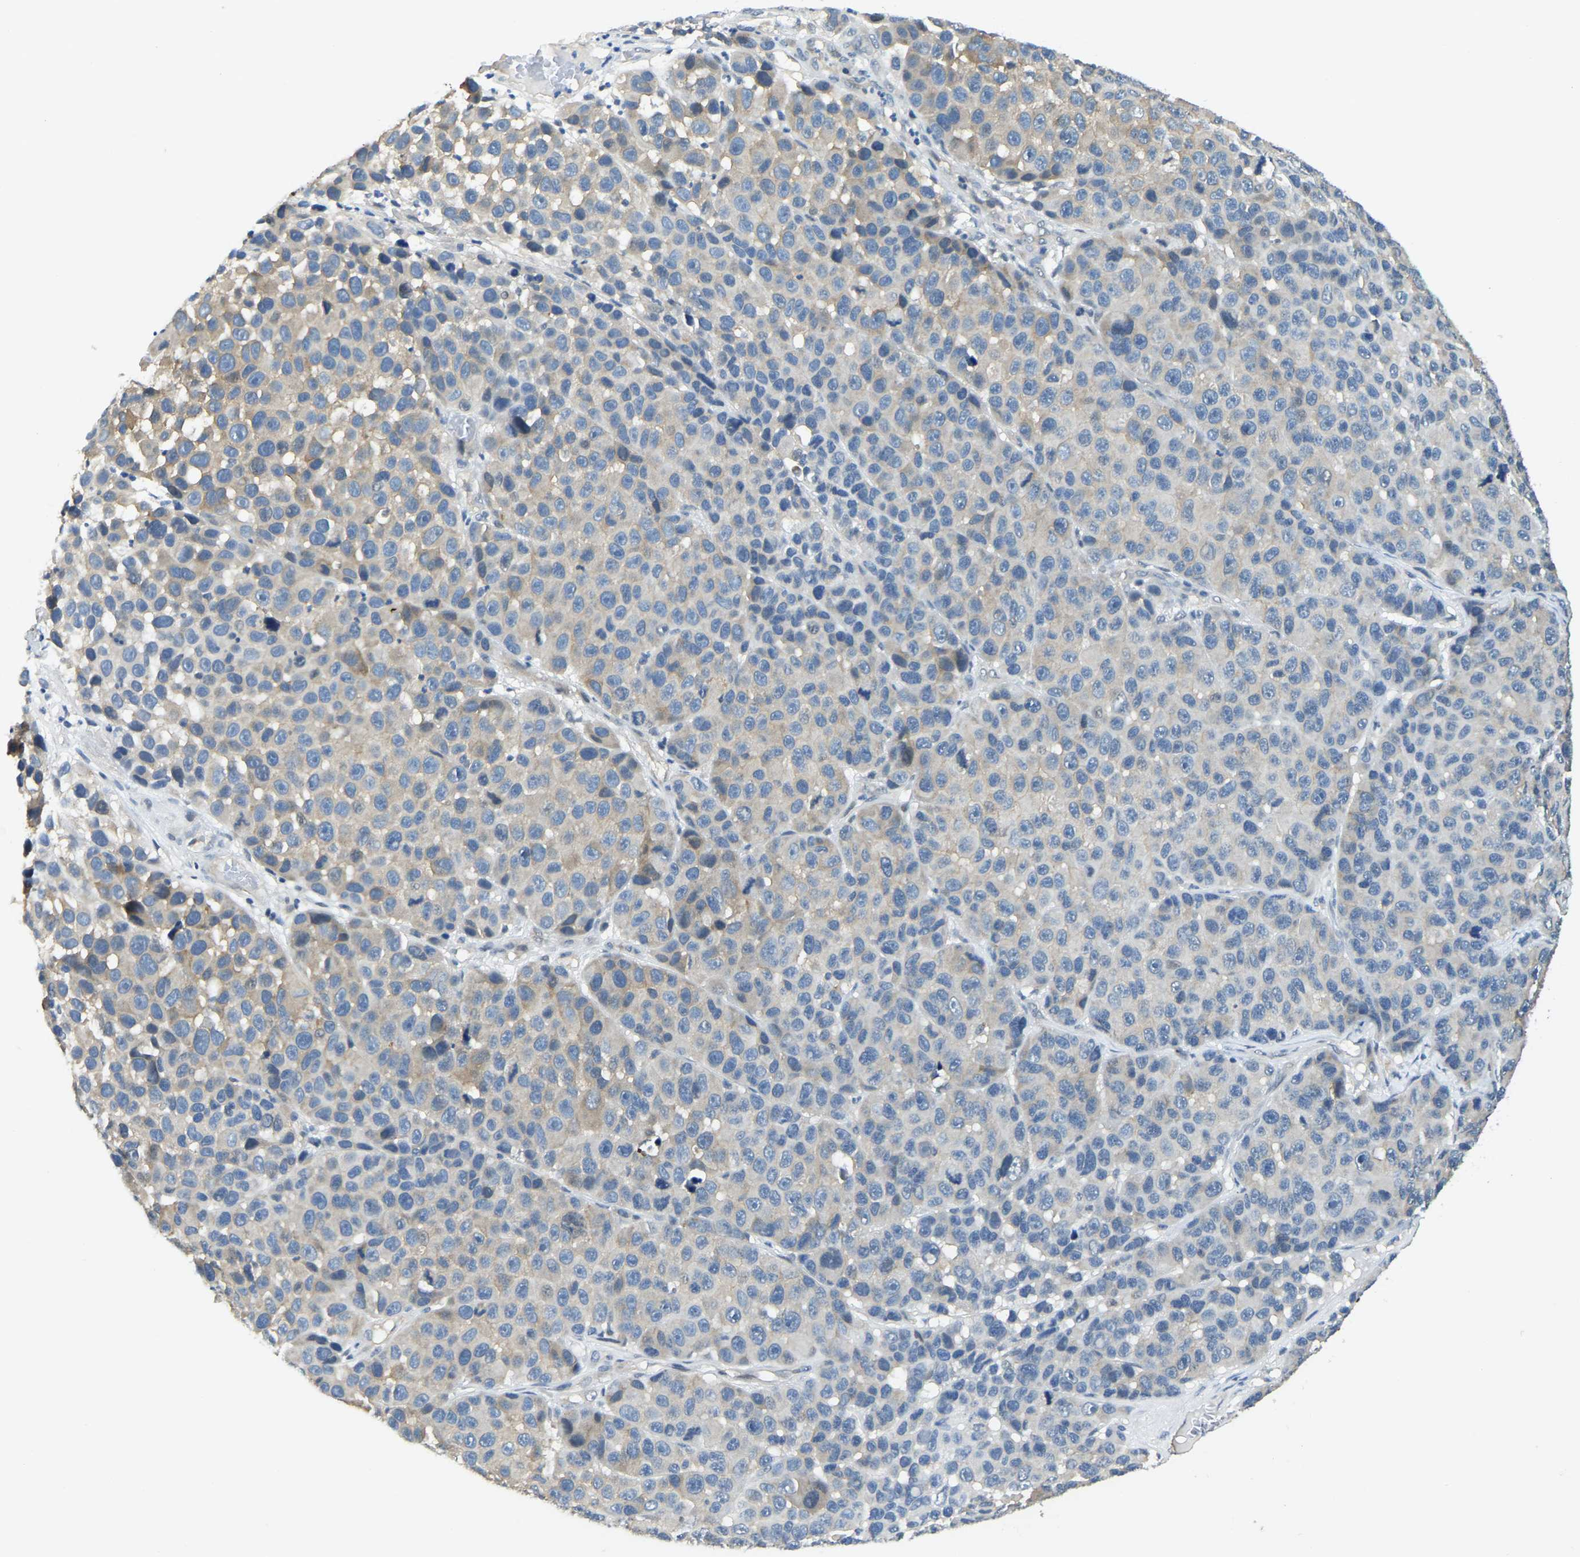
{"staining": {"intensity": "weak", "quantity": "<25%", "location": "cytoplasmic/membranous"}, "tissue": "melanoma", "cell_type": "Tumor cells", "image_type": "cancer", "snomed": [{"axis": "morphology", "description": "Malignant melanoma, NOS"}, {"axis": "topography", "description": "Skin"}], "caption": "Immunohistochemistry of human malignant melanoma demonstrates no positivity in tumor cells.", "gene": "AHNAK", "patient": {"sex": "male", "age": 53}}